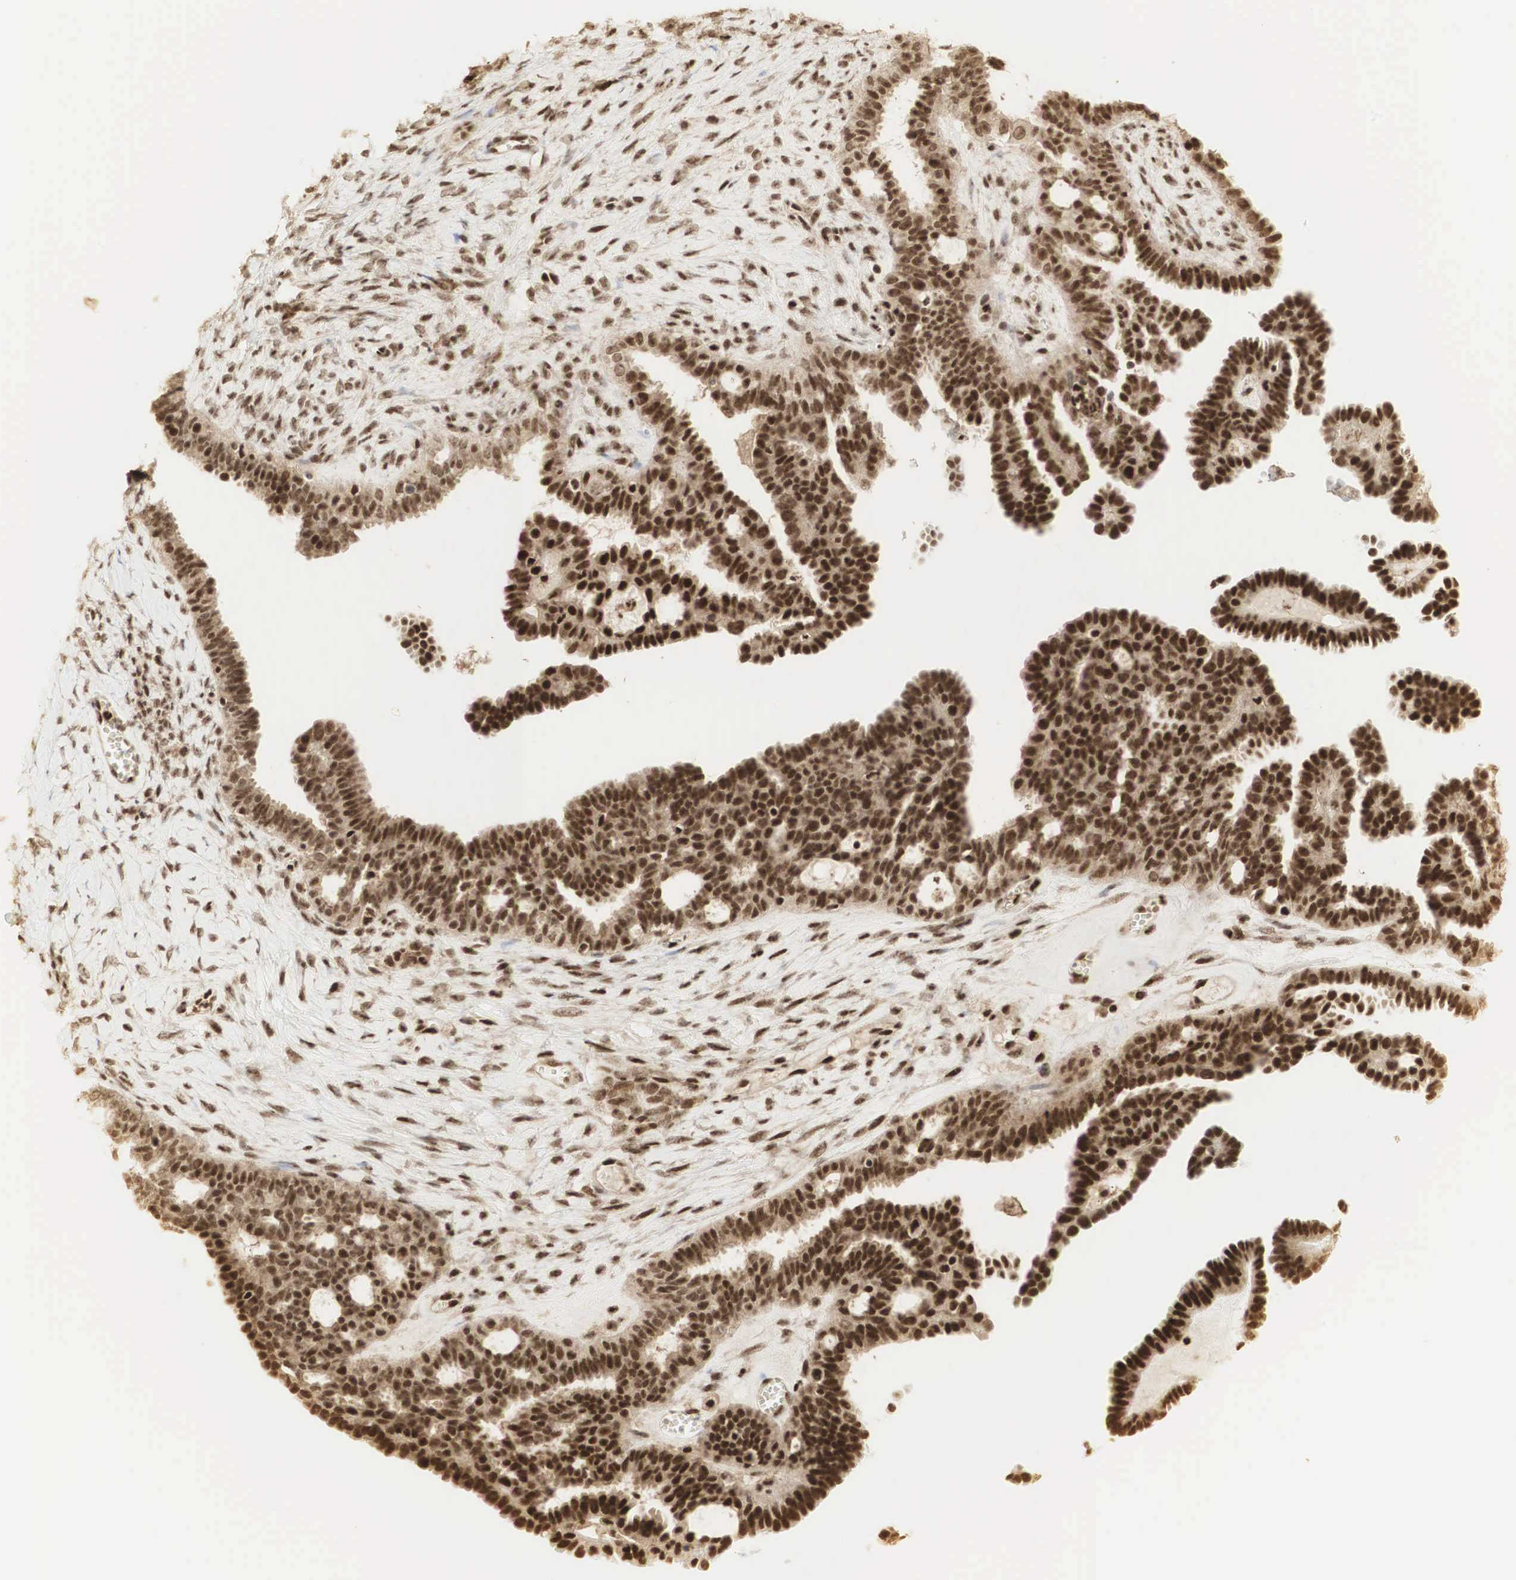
{"staining": {"intensity": "strong", "quantity": "25%-75%", "location": "cytoplasmic/membranous,nuclear"}, "tissue": "ovarian cancer", "cell_type": "Tumor cells", "image_type": "cancer", "snomed": [{"axis": "morphology", "description": "Cystadenocarcinoma, serous, NOS"}, {"axis": "topography", "description": "Ovary"}], "caption": "Strong cytoplasmic/membranous and nuclear positivity is appreciated in approximately 25%-75% of tumor cells in serous cystadenocarcinoma (ovarian).", "gene": "RNF113A", "patient": {"sex": "female", "age": 71}}